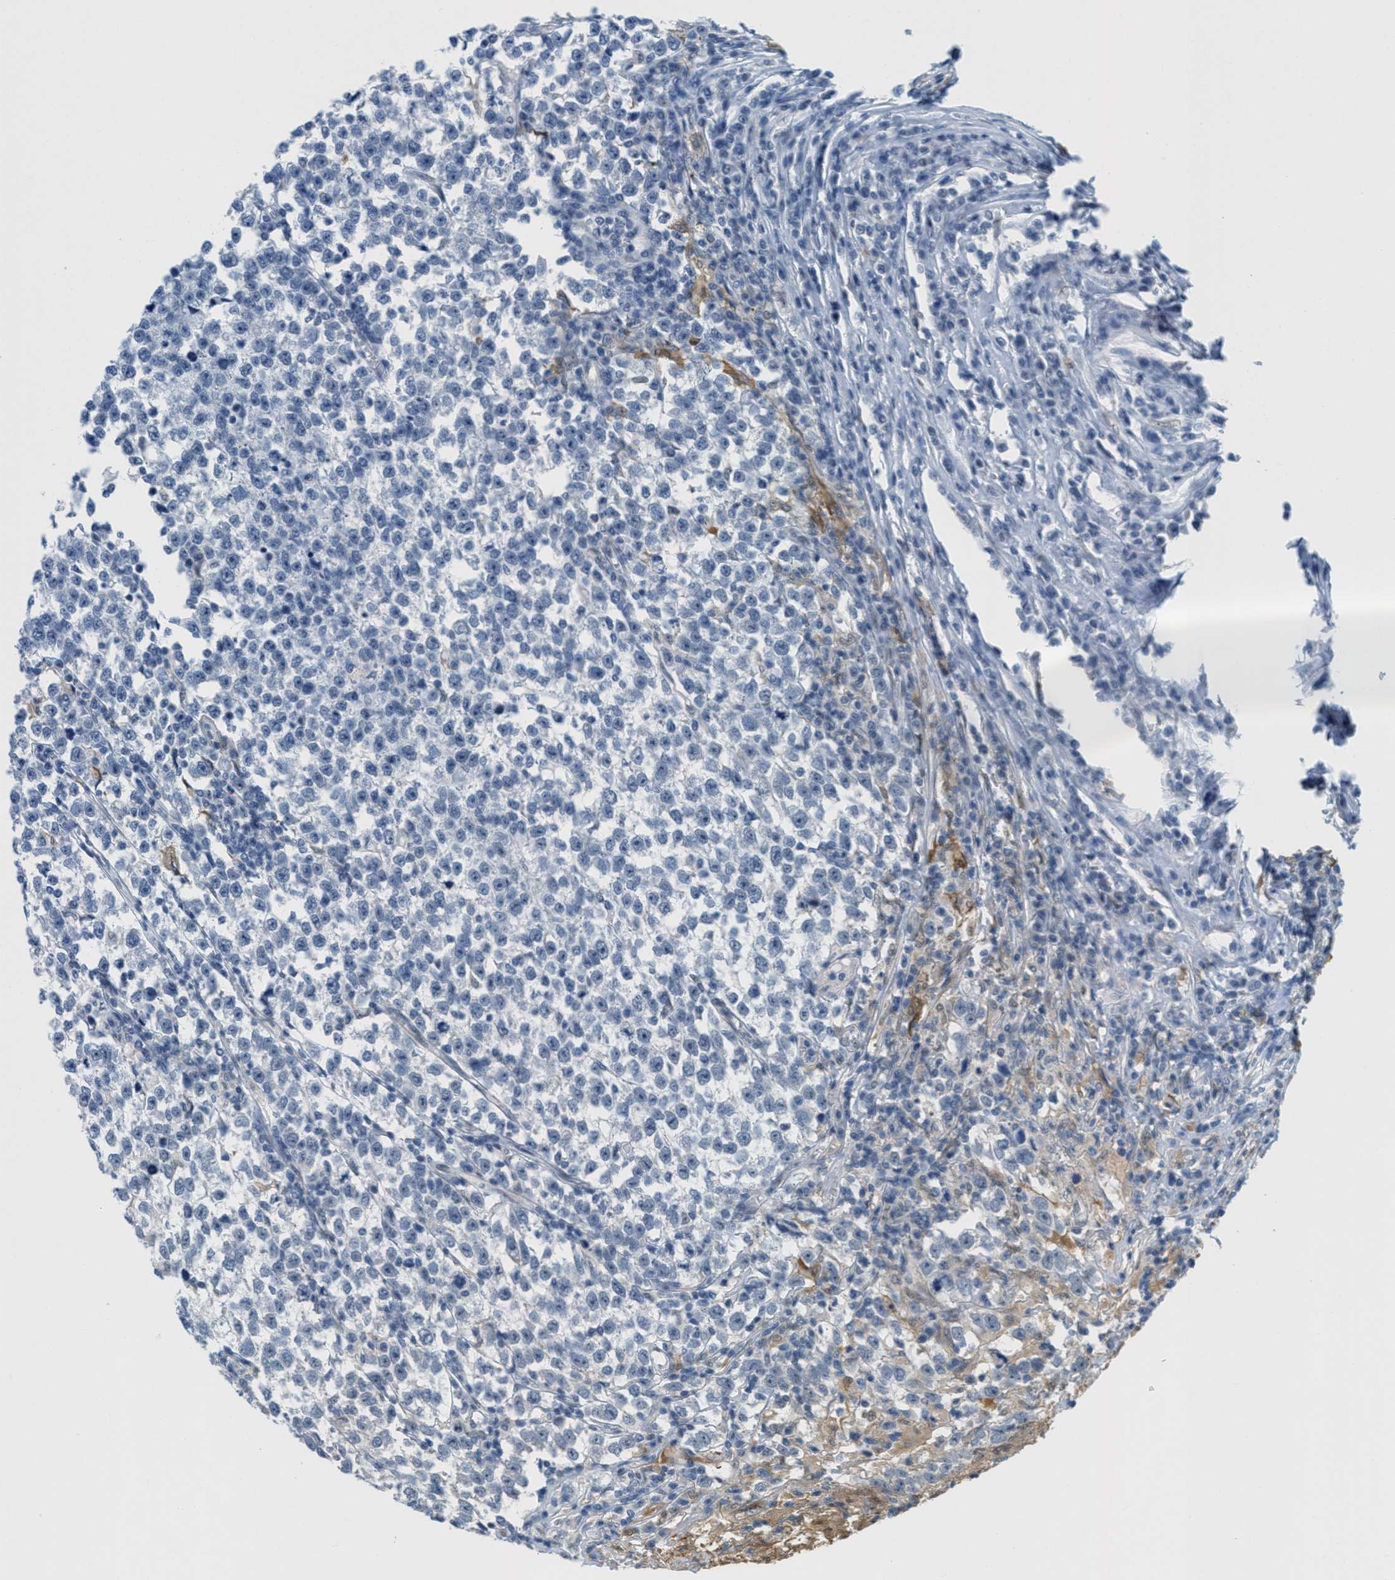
{"staining": {"intensity": "negative", "quantity": "none", "location": "none"}, "tissue": "testis cancer", "cell_type": "Tumor cells", "image_type": "cancer", "snomed": [{"axis": "morphology", "description": "Normal tissue, NOS"}, {"axis": "morphology", "description": "Seminoma, NOS"}, {"axis": "topography", "description": "Testis"}], "caption": "Immunohistochemistry photomicrograph of human testis cancer (seminoma) stained for a protein (brown), which exhibits no expression in tumor cells.", "gene": "HS3ST2", "patient": {"sex": "male", "age": 43}}